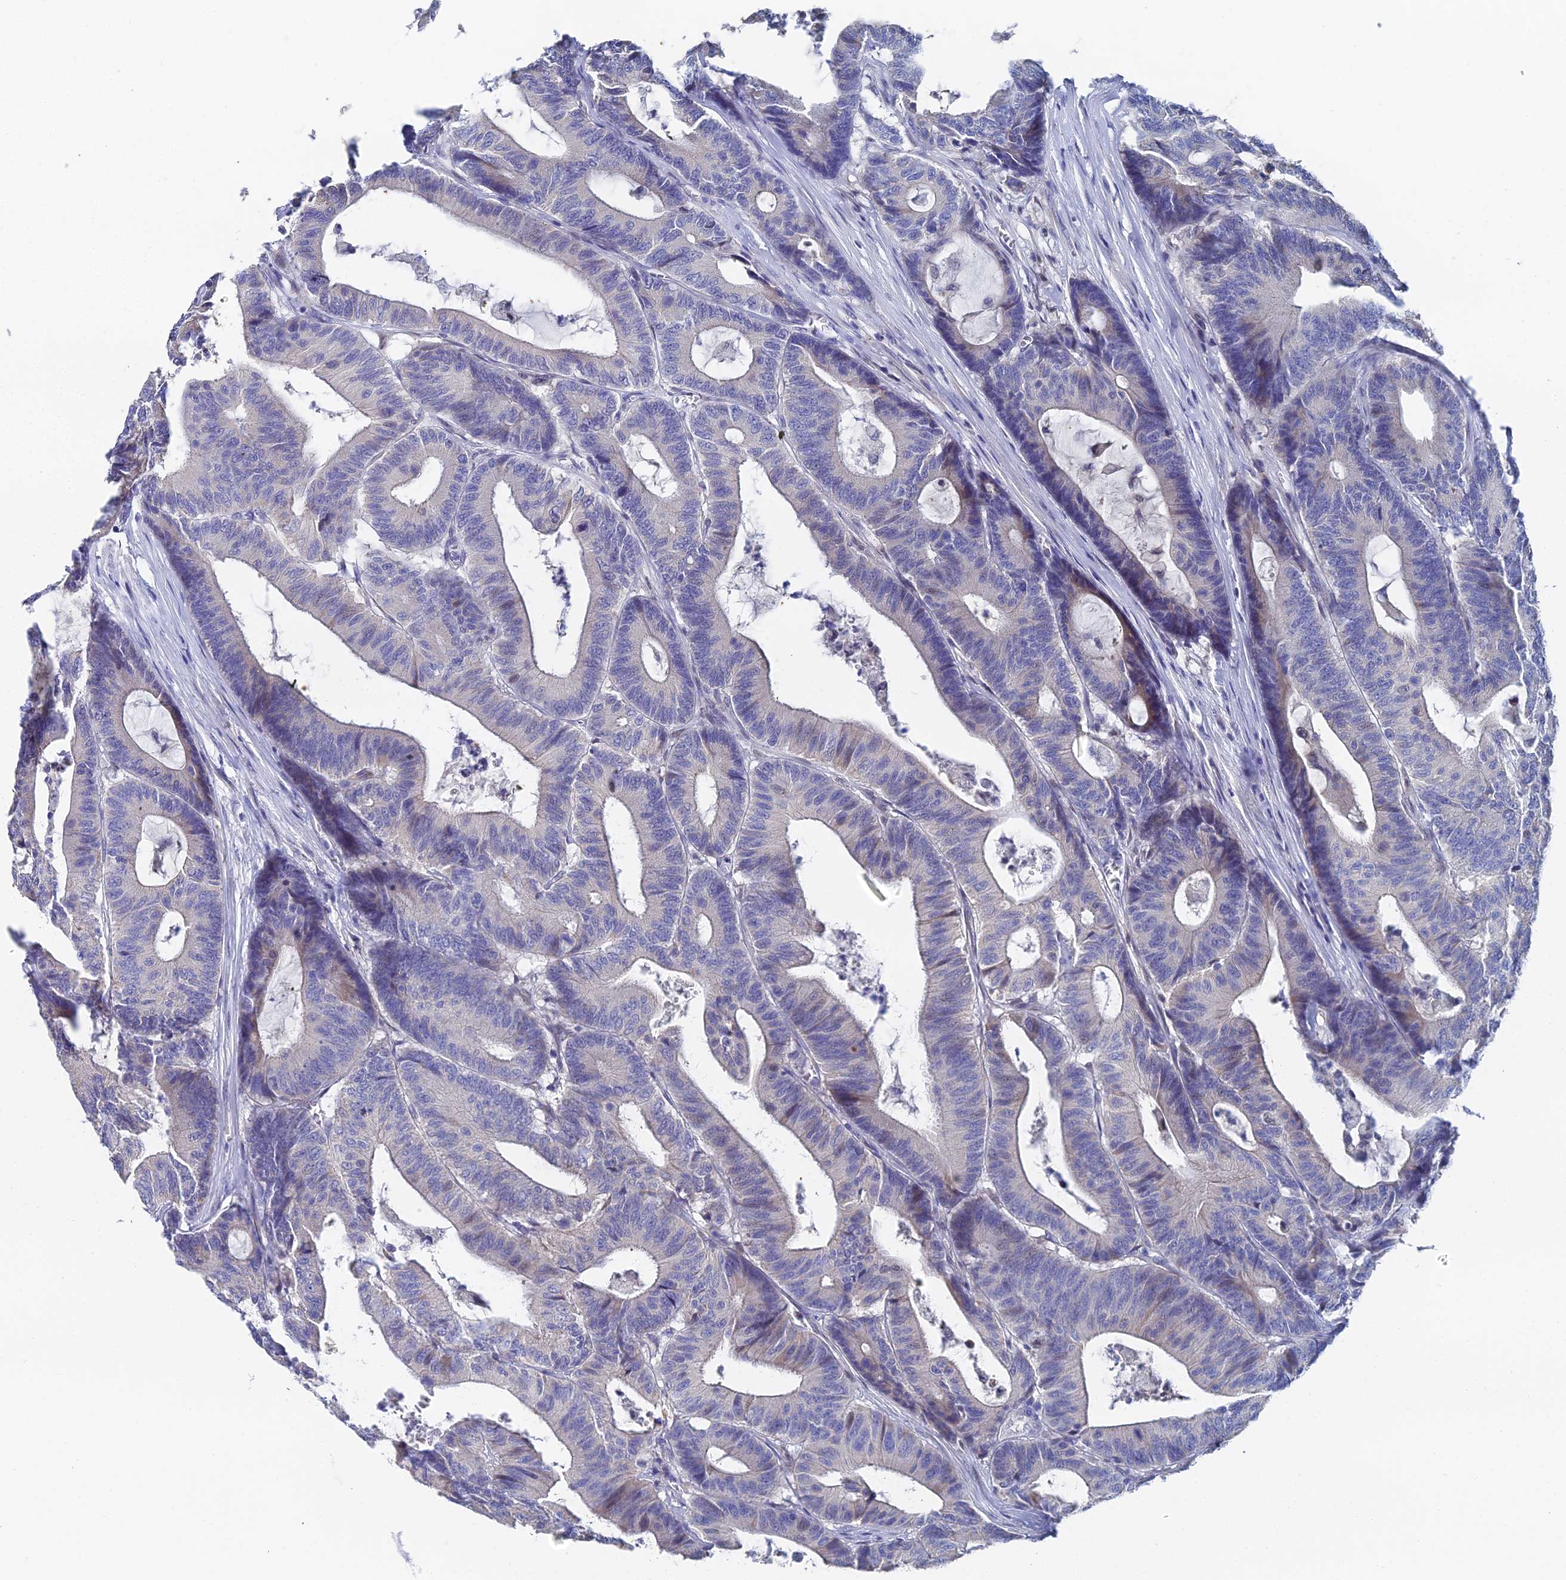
{"staining": {"intensity": "weak", "quantity": "<25%", "location": "cytoplasmic/membranous"}, "tissue": "colorectal cancer", "cell_type": "Tumor cells", "image_type": "cancer", "snomed": [{"axis": "morphology", "description": "Adenocarcinoma, NOS"}, {"axis": "topography", "description": "Colon"}], "caption": "Tumor cells are negative for brown protein staining in colorectal cancer (adenocarcinoma).", "gene": "OCM", "patient": {"sex": "female", "age": 84}}